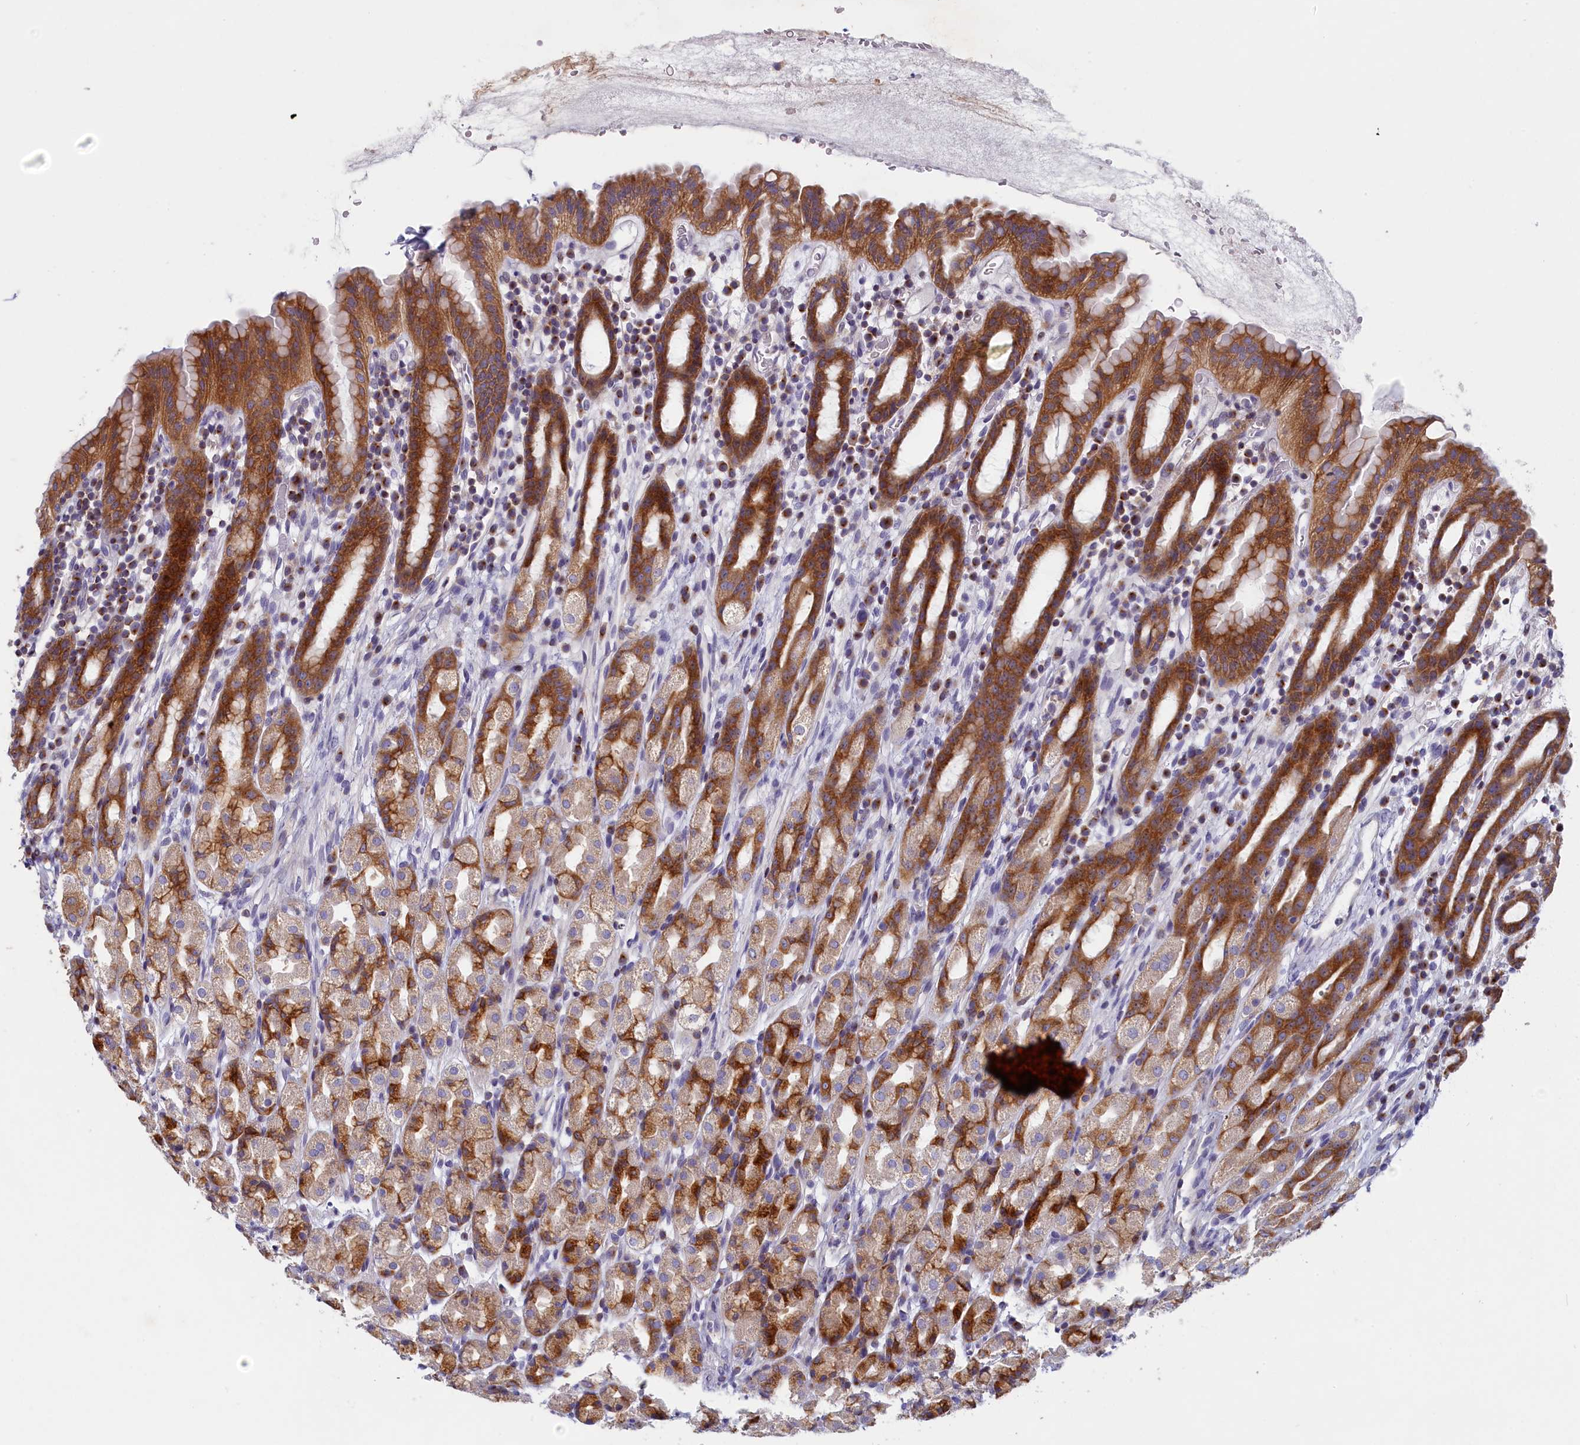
{"staining": {"intensity": "moderate", "quantity": ">75%", "location": "cytoplasmic/membranous"}, "tissue": "stomach", "cell_type": "Glandular cells", "image_type": "normal", "snomed": [{"axis": "morphology", "description": "Normal tissue, NOS"}, {"axis": "topography", "description": "Stomach, upper"}], "caption": "IHC (DAB) staining of normal human stomach reveals moderate cytoplasmic/membranous protein positivity in approximately >75% of glandular cells. The protein is shown in brown color, while the nuclei are stained blue.", "gene": "NOL10", "patient": {"sex": "male", "age": 47}}